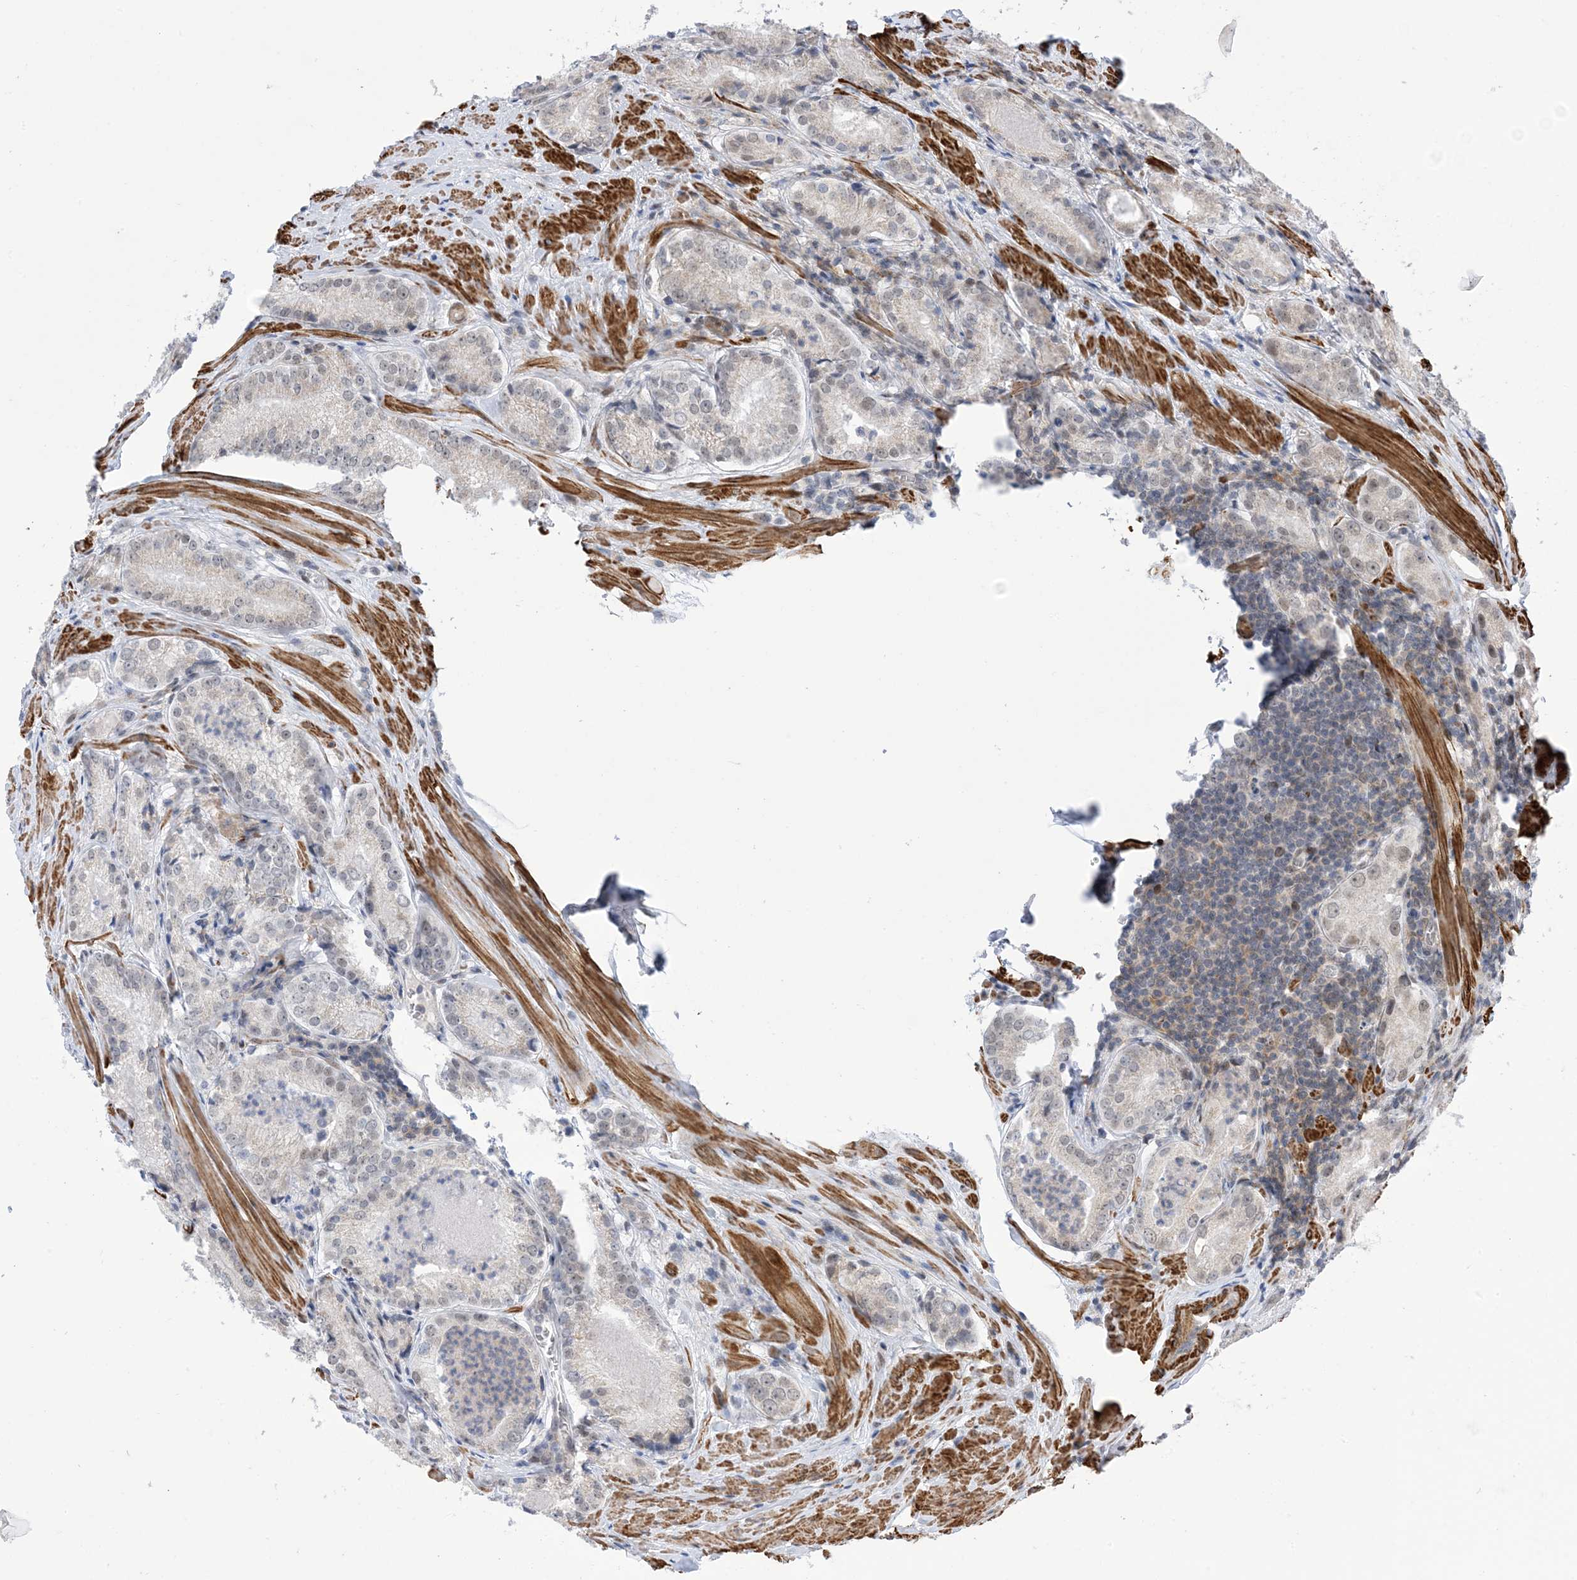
{"staining": {"intensity": "negative", "quantity": "none", "location": "none"}, "tissue": "prostate cancer", "cell_type": "Tumor cells", "image_type": "cancer", "snomed": [{"axis": "morphology", "description": "Adenocarcinoma, Low grade"}, {"axis": "topography", "description": "Prostate"}], "caption": "Prostate cancer was stained to show a protein in brown. There is no significant positivity in tumor cells.", "gene": "ZNF8", "patient": {"sex": "male", "age": 54}}